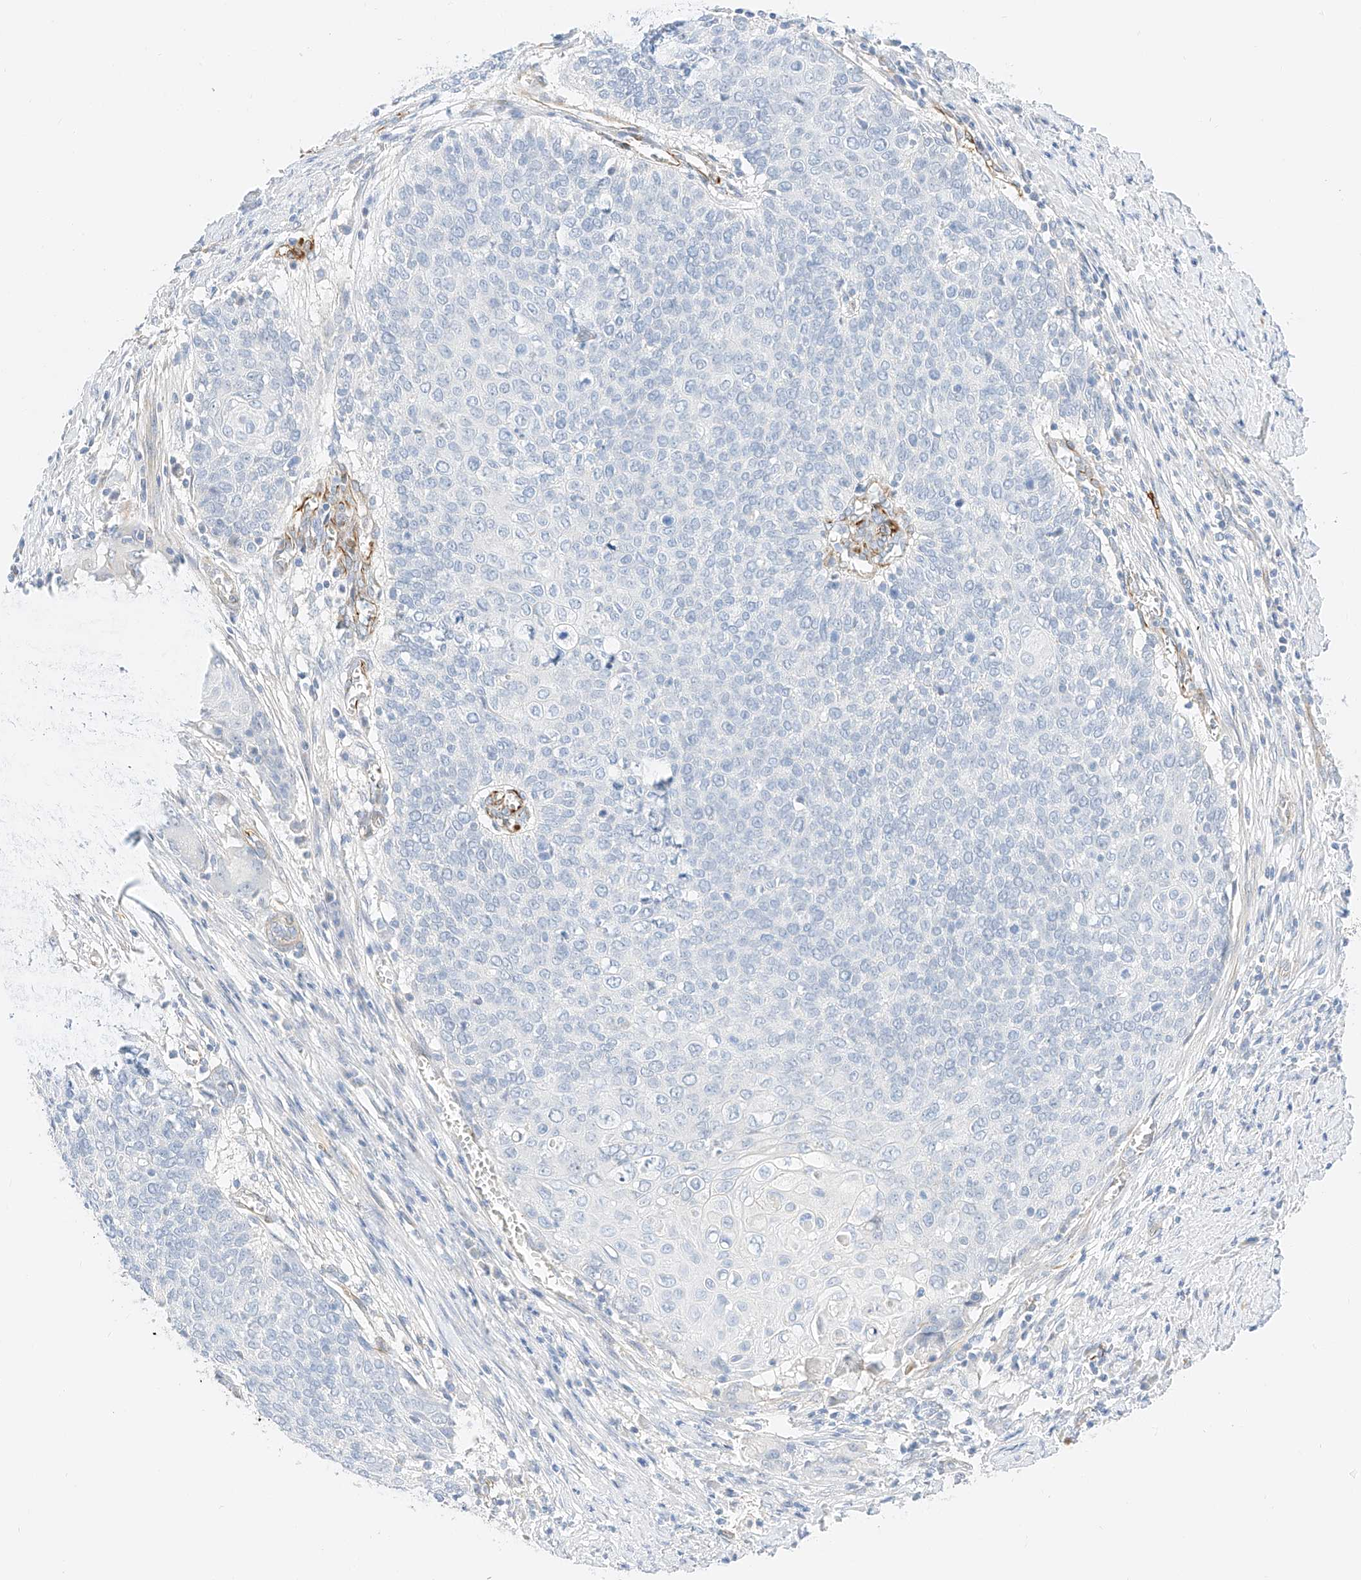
{"staining": {"intensity": "negative", "quantity": "none", "location": "none"}, "tissue": "cervical cancer", "cell_type": "Tumor cells", "image_type": "cancer", "snomed": [{"axis": "morphology", "description": "Squamous cell carcinoma, NOS"}, {"axis": "topography", "description": "Cervix"}], "caption": "A high-resolution micrograph shows IHC staining of cervical squamous cell carcinoma, which displays no significant positivity in tumor cells. (DAB (3,3'-diaminobenzidine) immunohistochemistry visualized using brightfield microscopy, high magnification).", "gene": "CDCP2", "patient": {"sex": "female", "age": 39}}